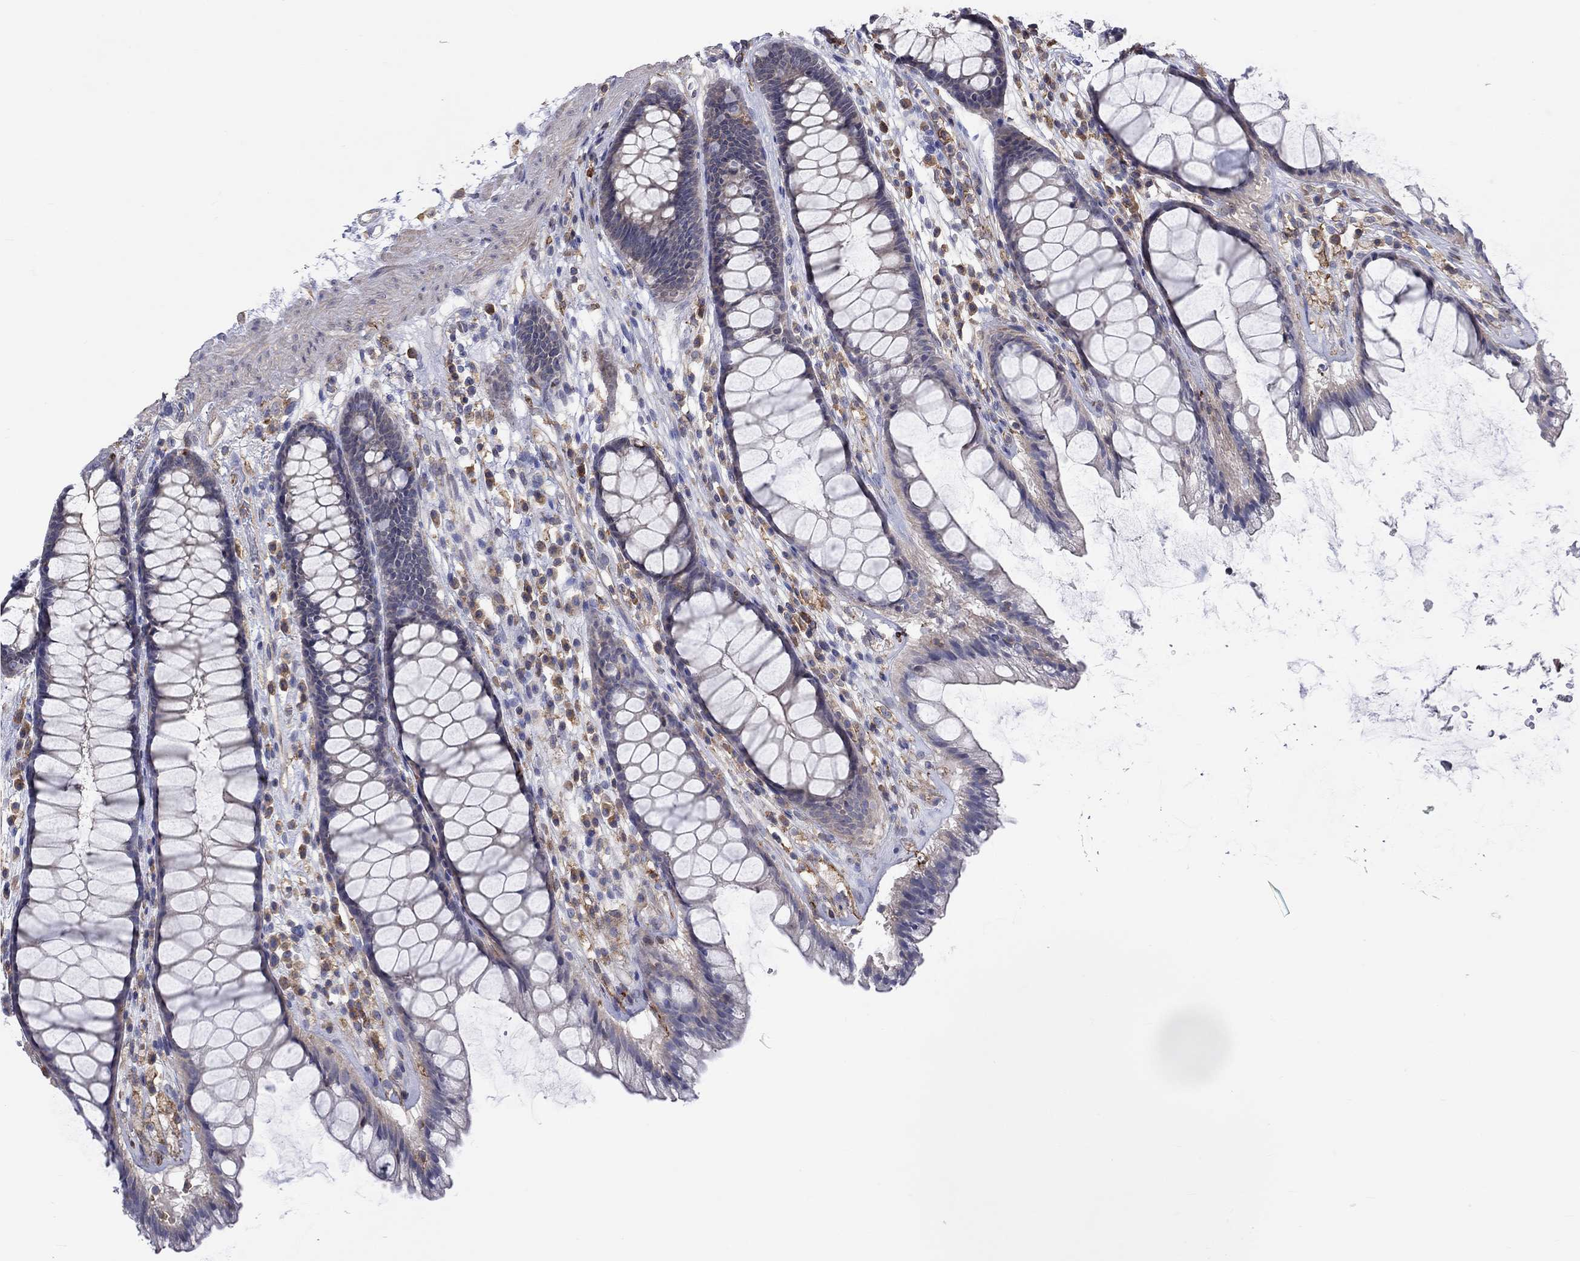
{"staining": {"intensity": "weak", "quantity": "<25%", "location": "cytoplasmic/membranous"}, "tissue": "rectum", "cell_type": "Glandular cells", "image_type": "normal", "snomed": [{"axis": "morphology", "description": "Normal tissue, NOS"}, {"axis": "topography", "description": "Rectum"}], "caption": "A high-resolution photomicrograph shows immunohistochemistry staining of unremarkable rectum, which exhibits no significant staining in glandular cells. (Stains: DAB IHC with hematoxylin counter stain, Microscopy: brightfield microscopy at high magnification).", "gene": "PCDHGA10", "patient": {"sex": "male", "age": 72}}